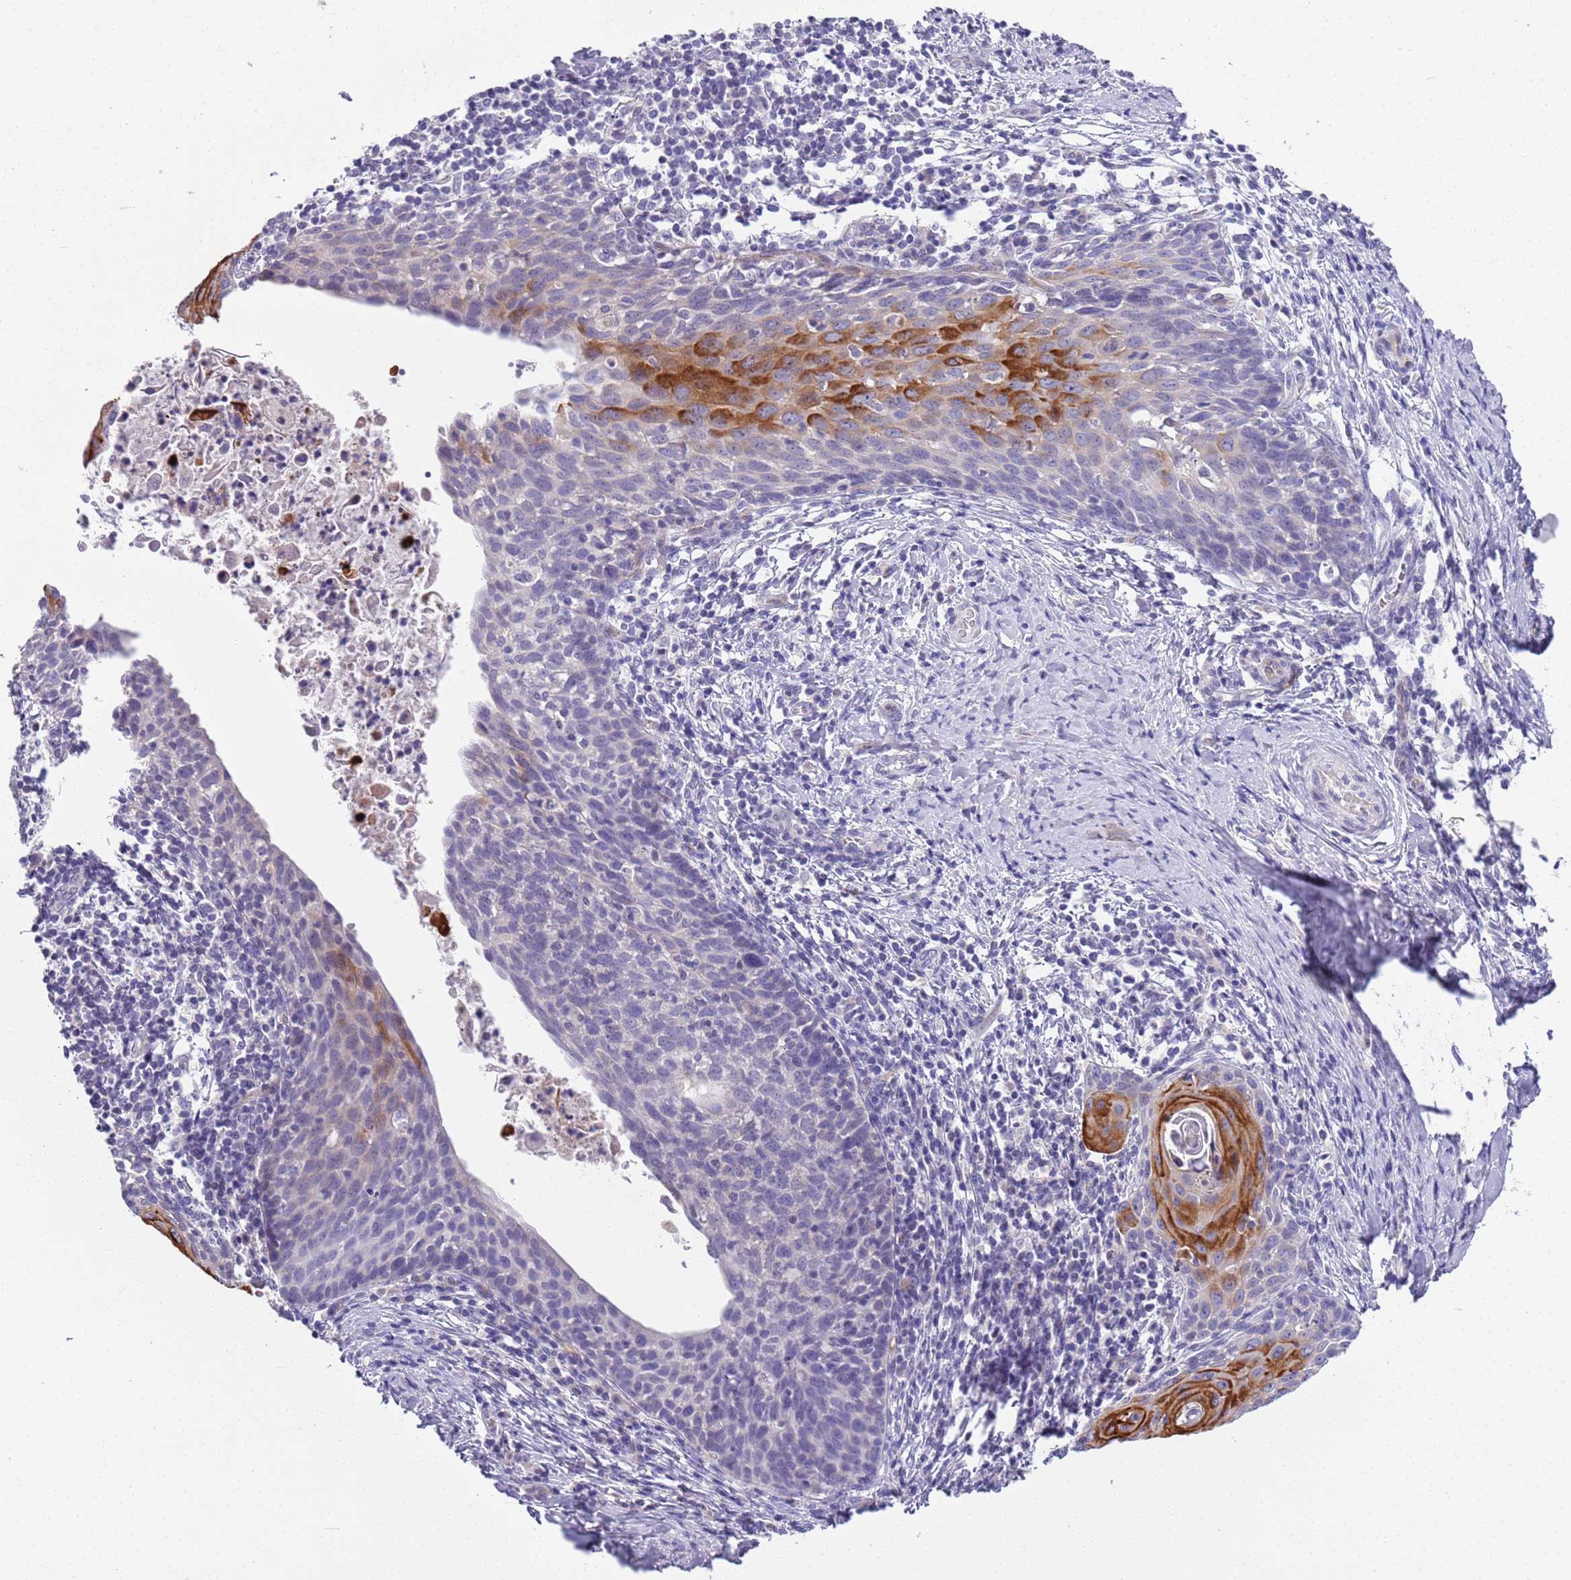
{"staining": {"intensity": "strong", "quantity": "<25%", "location": "cytoplasmic/membranous"}, "tissue": "cervical cancer", "cell_type": "Tumor cells", "image_type": "cancer", "snomed": [{"axis": "morphology", "description": "Squamous cell carcinoma, NOS"}, {"axis": "topography", "description": "Cervix"}], "caption": "Tumor cells show strong cytoplasmic/membranous staining in approximately <25% of cells in cervical squamous cell carcinoma.", "gene": "BRMS1L", "patient": {"sex": "female", "age": 52}}